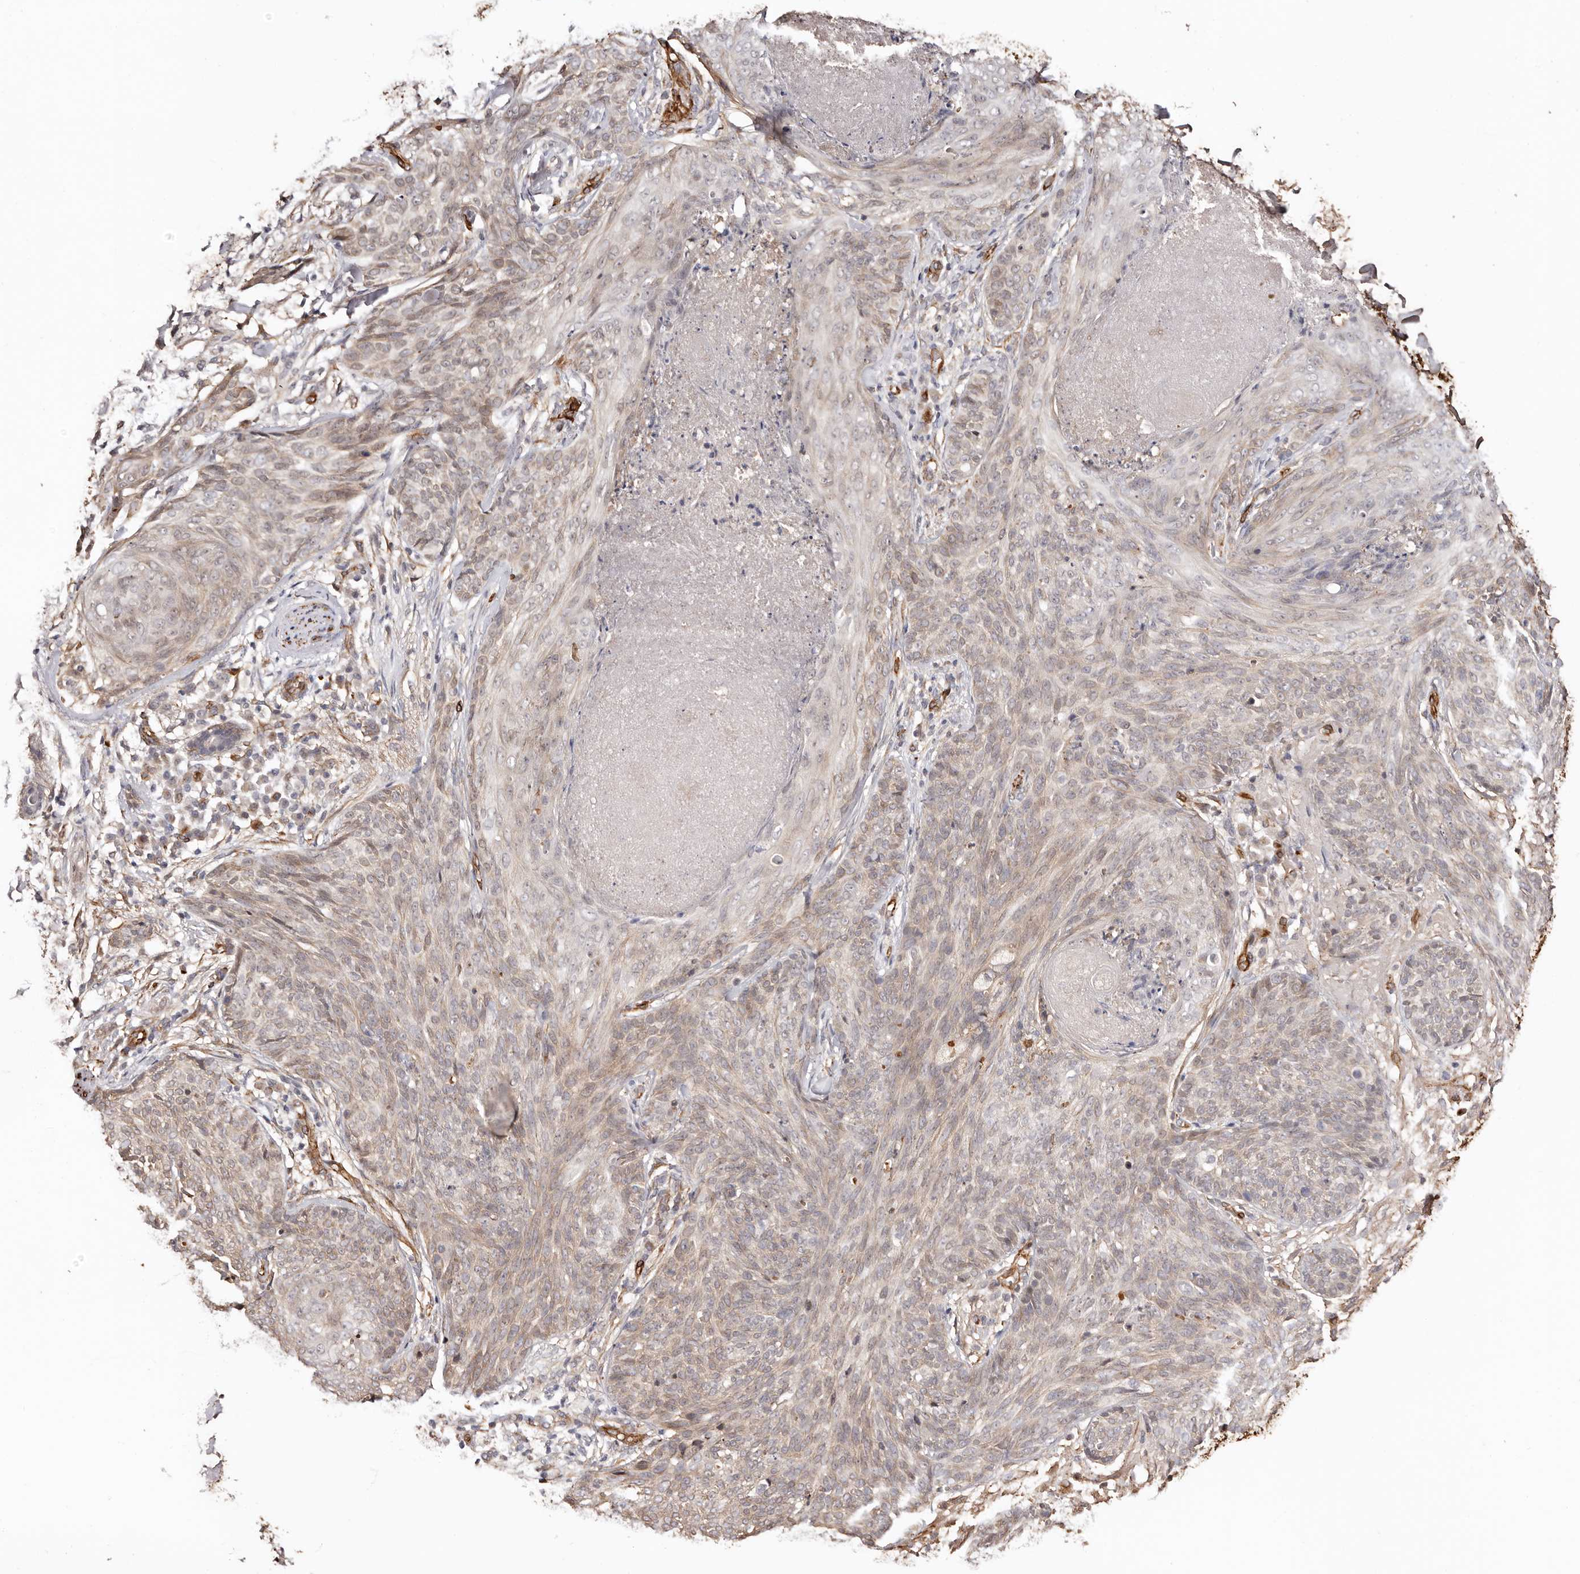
{"staining": {"intensity": "weak", "quantity": "25%-75%", "location": "cytoplasmic/membranous,nuclear"}, "tissue": "skin cancer", "cell_type": "Tumor cells", "image_type": "cancer", "snomed": [{"axis": "morphology", "description": "Basal cell carcinoma"}, {"axis": "topography", "description": "Skin"}], "caption": "The immunohistochemical stain labels weak cytoplasmic/membranous and nuclear positivity in tumor cells of basal cell carcinoma (skin) tissue.", "gene": "ZNF557", "patient": {"sex": "male", "age": 85}}